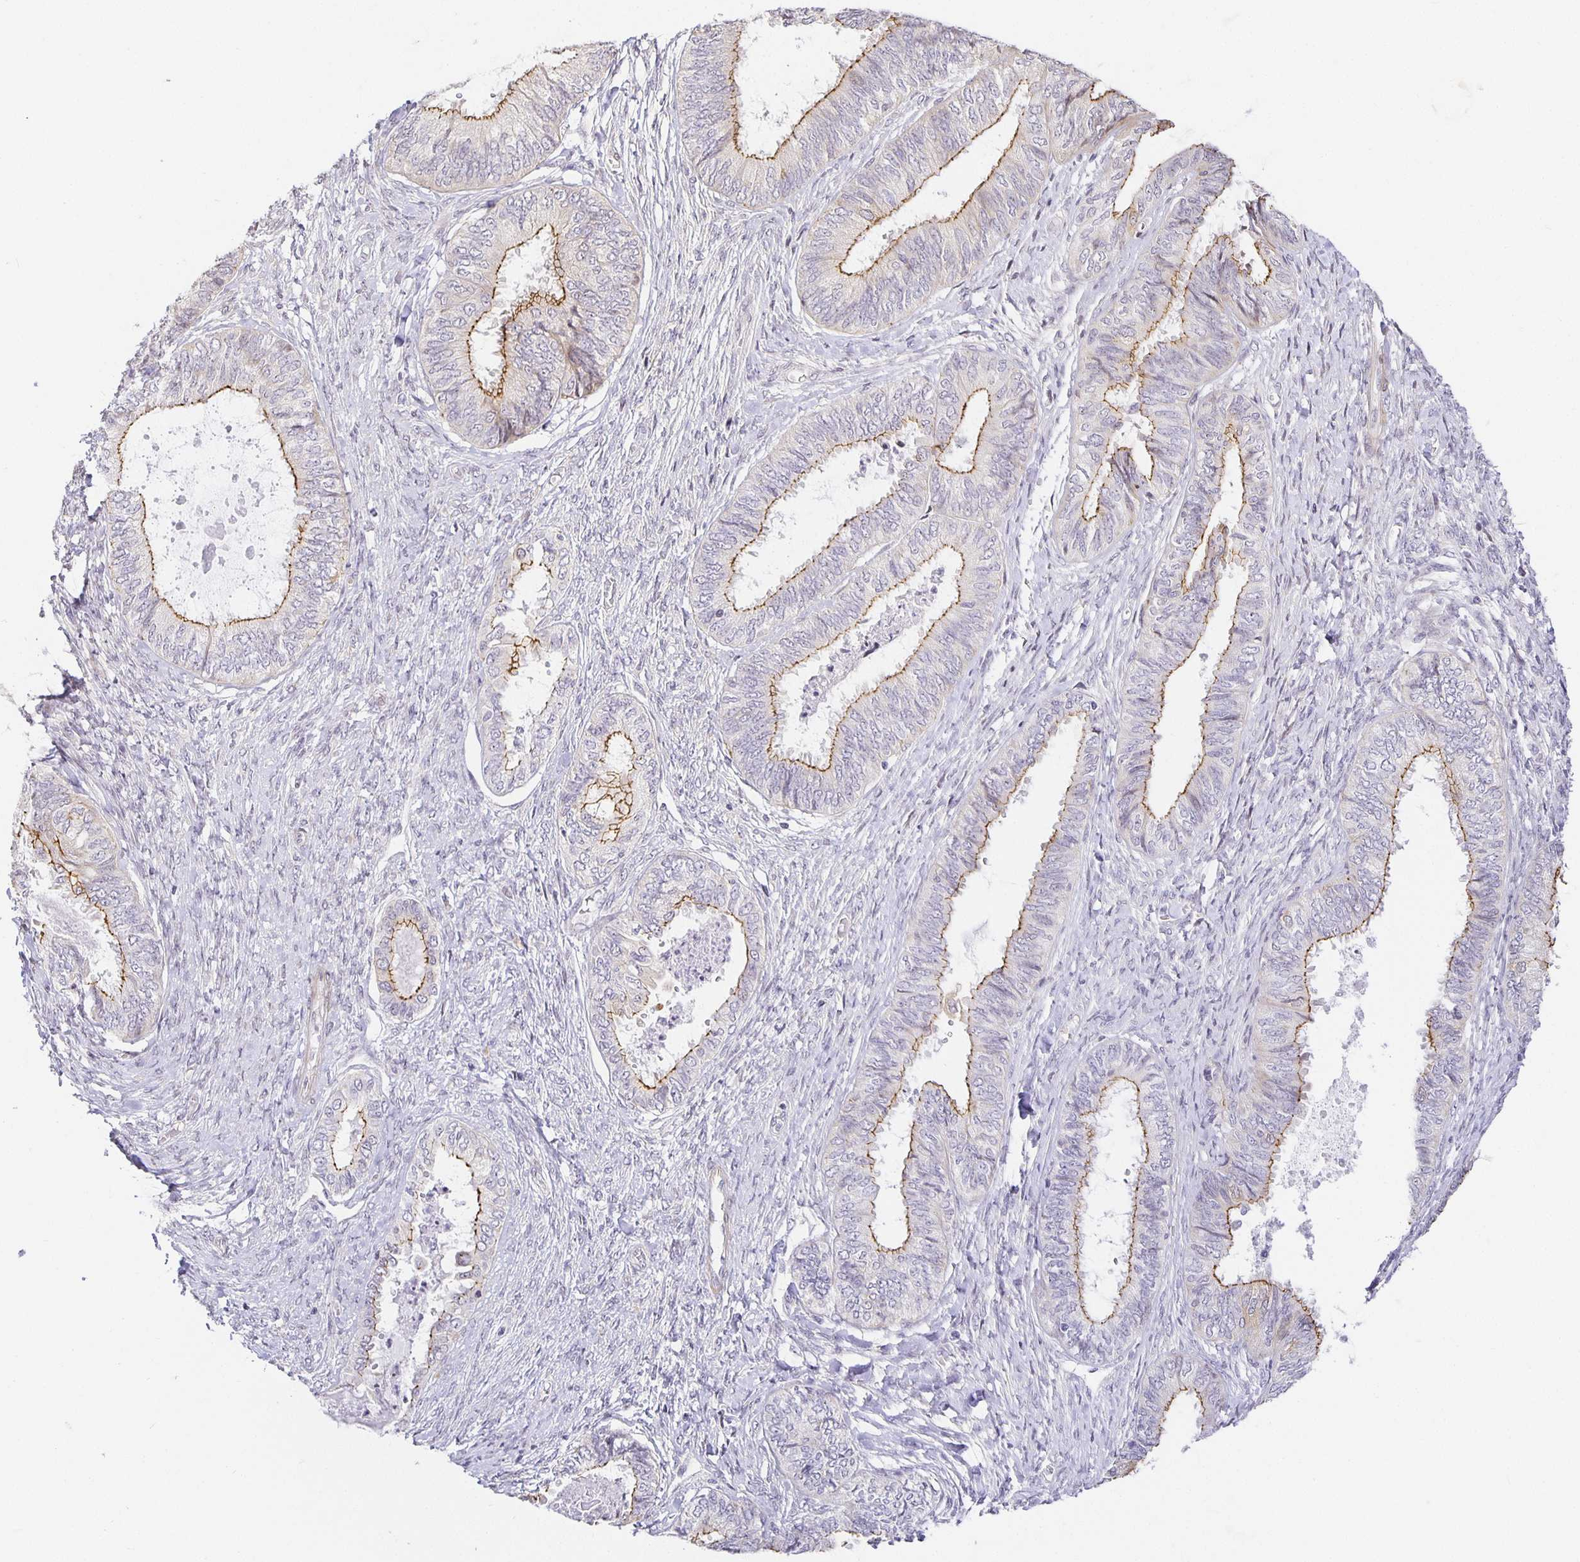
{"staining": {"intensity": "moderate", "quantity": "25%-75%", "location": "cytoplasmic/membranous"}, "tissue": "ovarian cancer", "cell_type": "Tumor cells", "image_type": "cancer", "snomed": [{"axis": "morphology", "description": "Carcinoma, endometroid"}, {"axis": "topography", "description": "Ovary"}], "caption": "DAB (3,3'-diaminobenzidine) immunohistochemical staining of human endometroid carcinoma (ovarian) shows moderate cytoplasmic/membranous protein staining in approximately 25%-75% of tumor cells. (IHC, brightfield microscopy, high magnification).", "gene": "TJP3", "patient": {"sex": "female", "age": 70}}